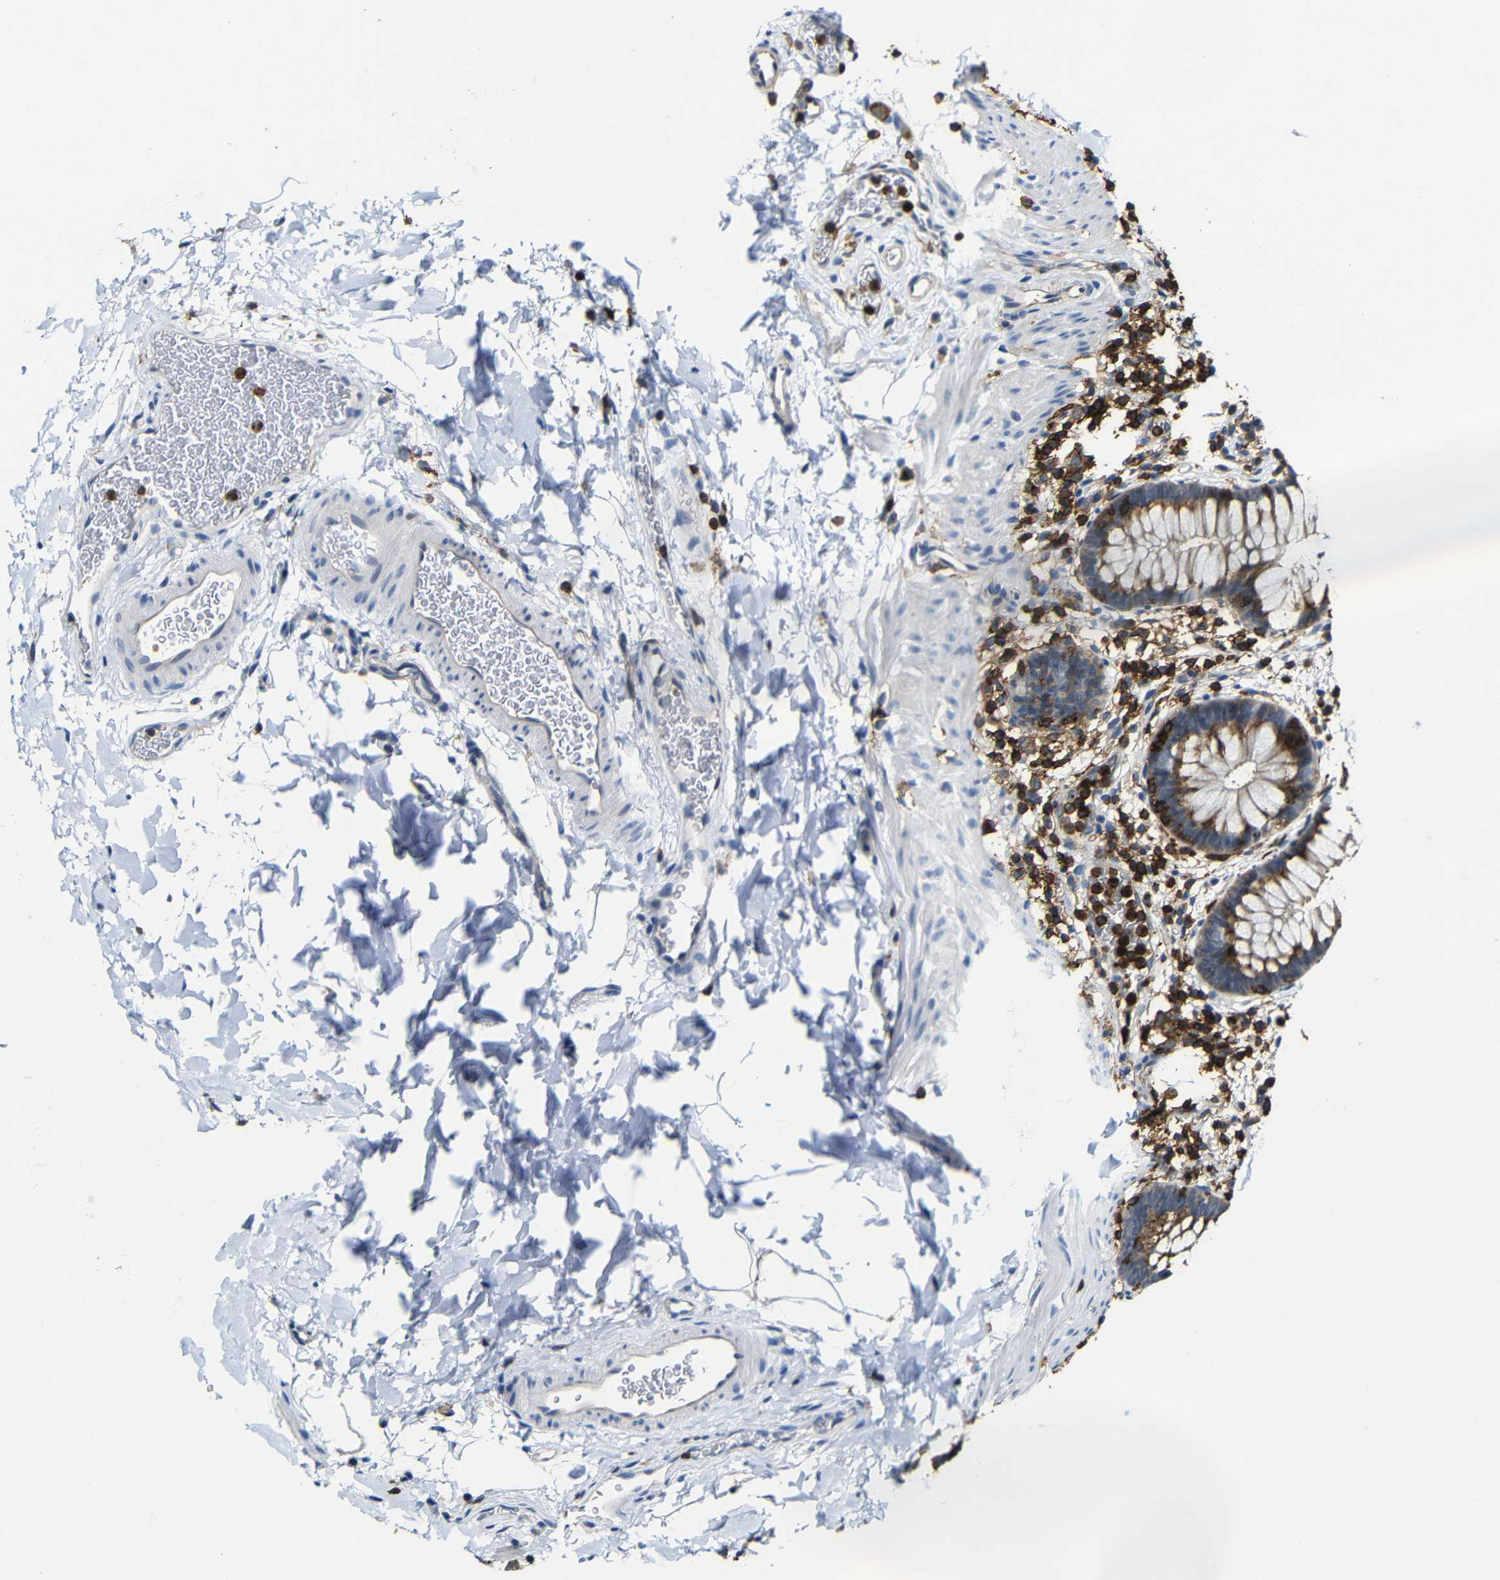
{"staining": {"intensity": "moderate", "quantity": ">75%", "location": "cytoplasmic/membranous"}, "tissue": "rectum", "cell_type": "Glandular cells", "image_type": "normal", "snomed": [{"axis": "morphology", "description": "Normal tissue, NOS"}, {"axis": "topography", "description": "Rectum"}], "caption": "Immunohistochemical staining of unremarkable rectum reveals moderate cytoplasmic/membranous protein expression in about >75% of glandular cells. Immunohistochemistry (ihc) stains the protein of interest in brown and the nuclei are stained blue.", "gene": "P2RY12", "patient": {"sex": "female", "age": 24}}